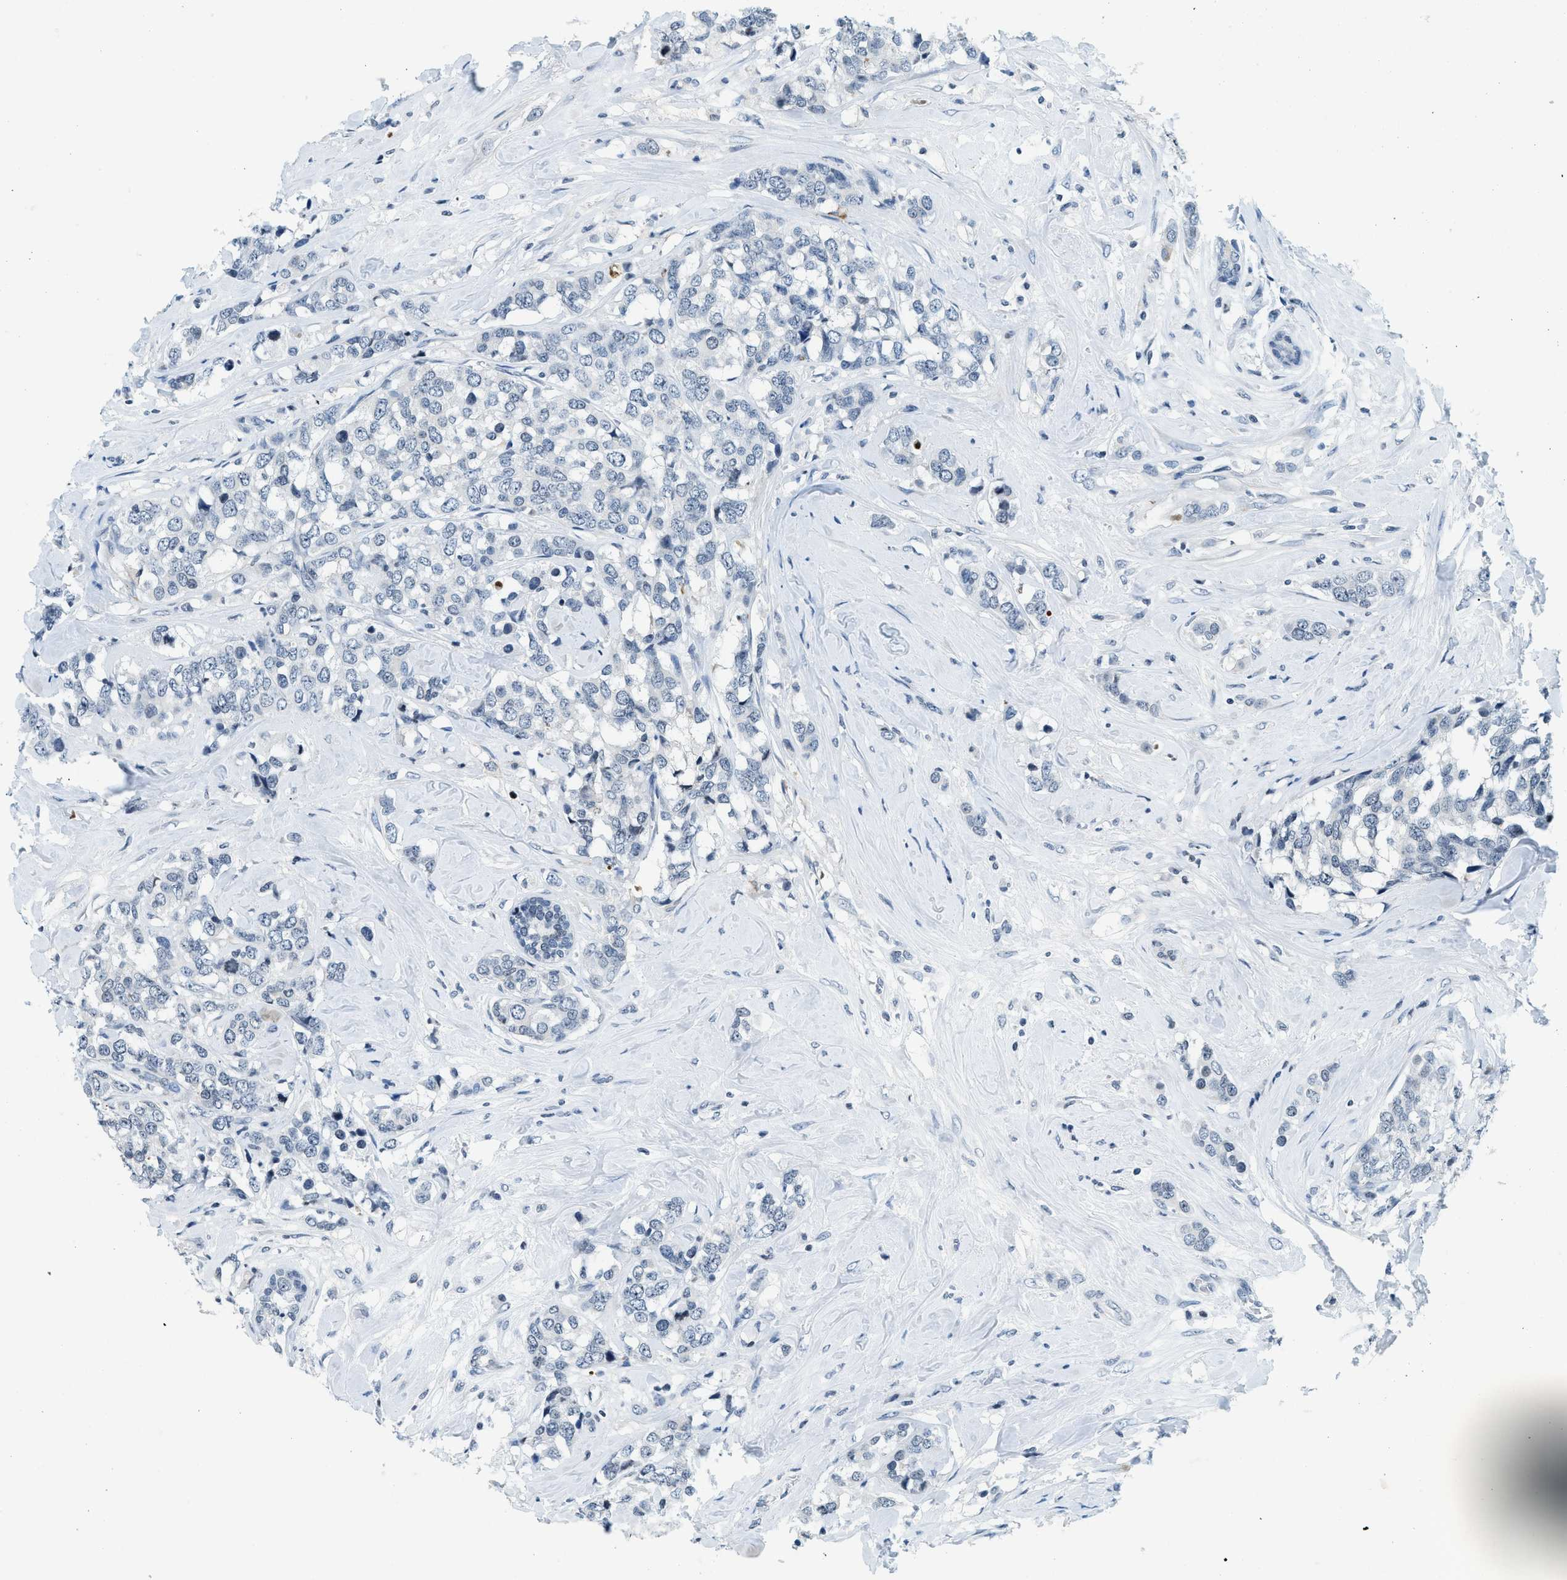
{"staining": {"intensity": "negative", "quantity": "none", "location": "none"}, "tissue": "breast cancer", "cell_type": "Tumor cells", "image_type": "cancer", "snomed": [{"axis": "morphology", "description": "Lobular carcinoma"}, {"axis": "topography", "description": "Breast"}], "caption": "Breast cancer (lobular carcinoma) was stained to show a protein in brown. There is no significant positivity in tumor cells.", "gene": "UVRAG", "patient": {"sex": "female", "age": 59}}